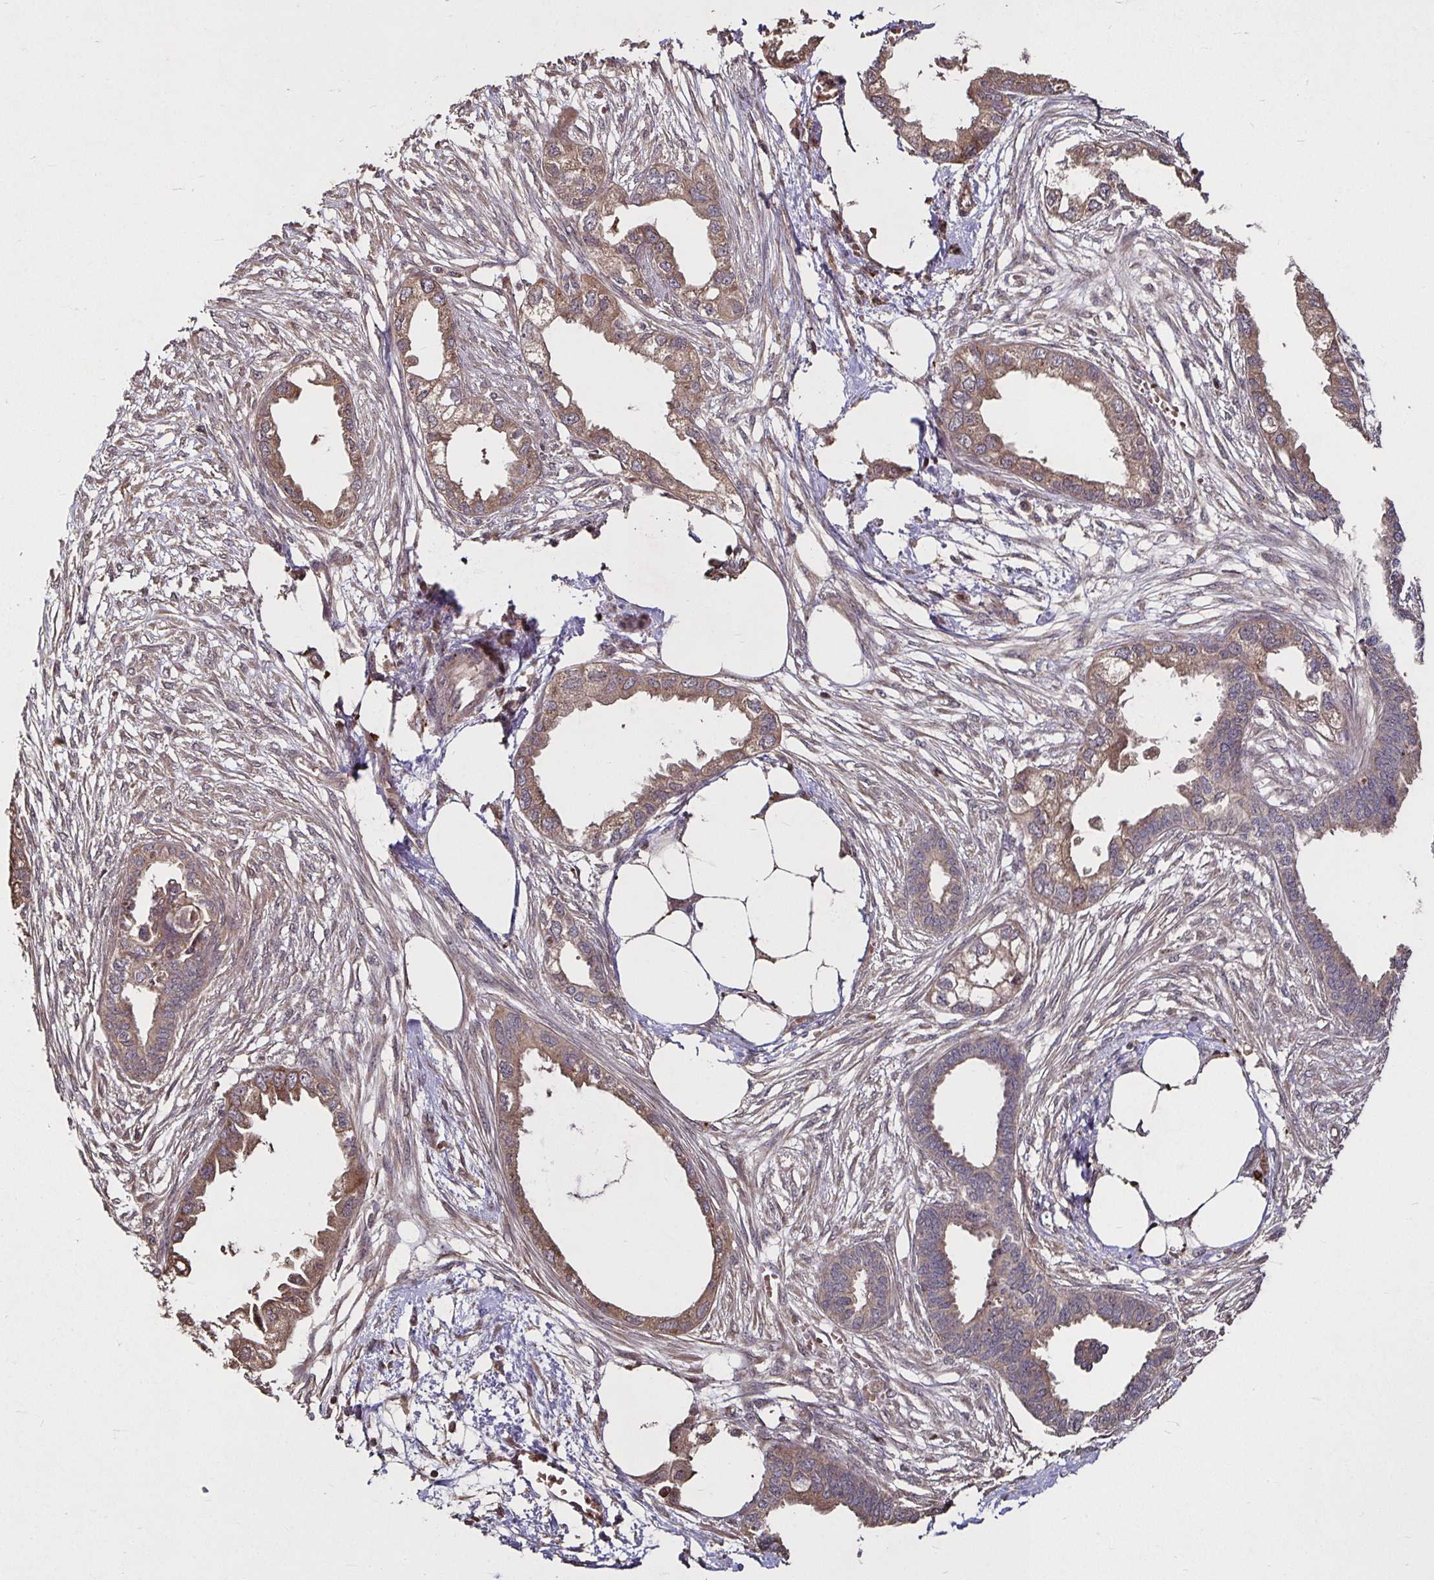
{"staining": {"intensity": "moderate", "quantity": "25%-75%", "location": "cytoplasmic/membranous"}, "tissue": "endometrial cancer", "cell_type": "Tumor cells", "image_type": "cancer", "snomed": [{"axis": "morphology", "description": "Adenocarcinoma, NOS"}, {"axis": "morphology", "description": "Adenocarcinoma, metastatic, NOS"}, {"axis": "topography", "description": "Adipose tissue"}, {"axis": "topography", "description": "Endometrium"}], "caption": "A medium amount of moderate cytoplasmic/membranous staining is seen in approximately 25%-75% of tumor cells in adenocarcinoma (endometrial) tissue.", "gene": "SMYD3", "patient": {"sex": "female", "age": 67}}